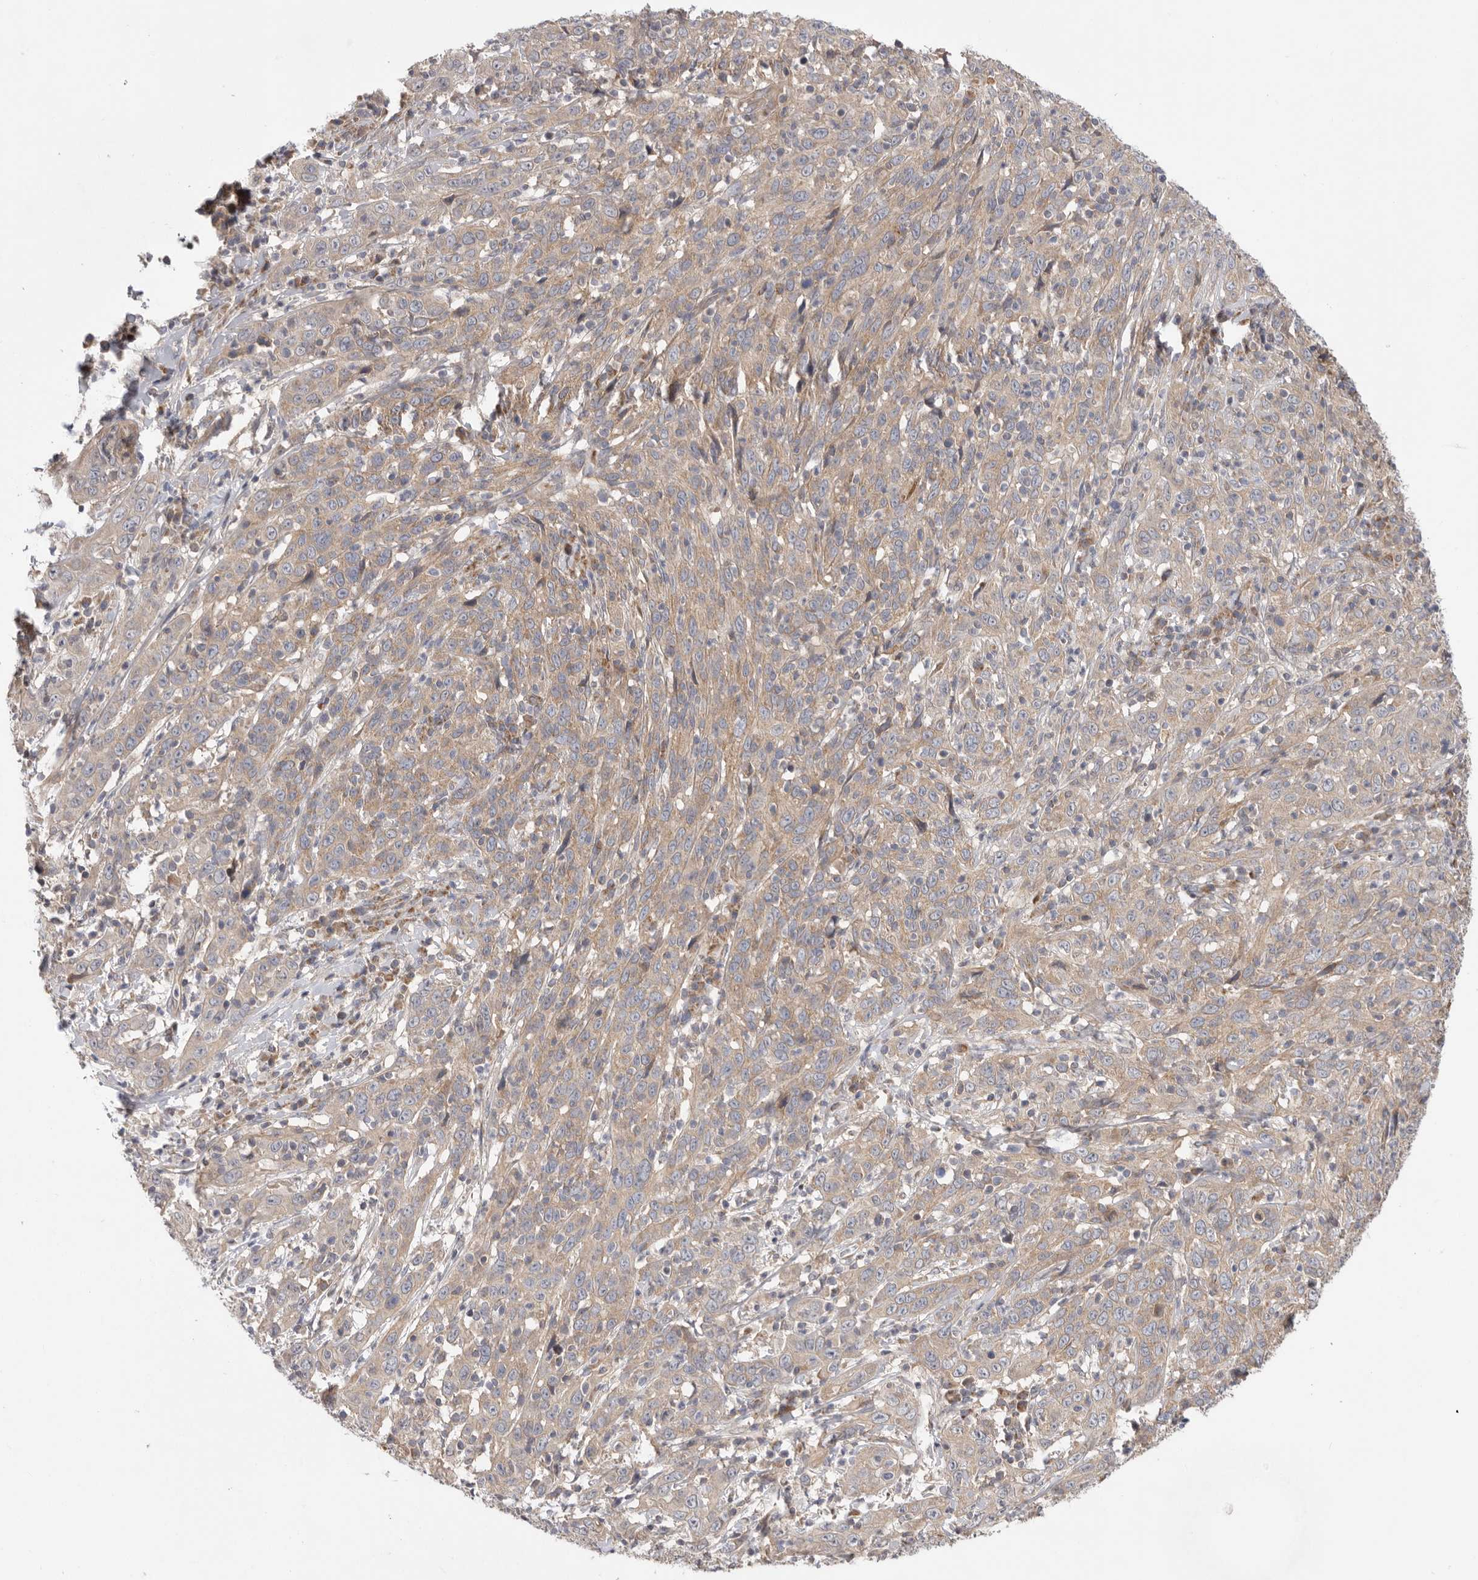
{"staining": {"intensity": "weak", "quantity": ">75%", "location": "cytoplasmic/membranous"}, "tissue": "cervical cancer", "cell_type": "Tumor cells", "image_type": "cancer", "snomed": [{"axis": "morphology", "description": "Squamous cell carcinoma, NOS"}, {"axis": "topography", "description": "Cervix"}], "caption": "Protein expression analysis of cervical cancer (squamous cell carcinoma) shows weak cytoplasmic/membranous staining in about >75% of tumor cells.", "gene": "MTFR1L", "patient": {"sex": "female", "age": 46}}